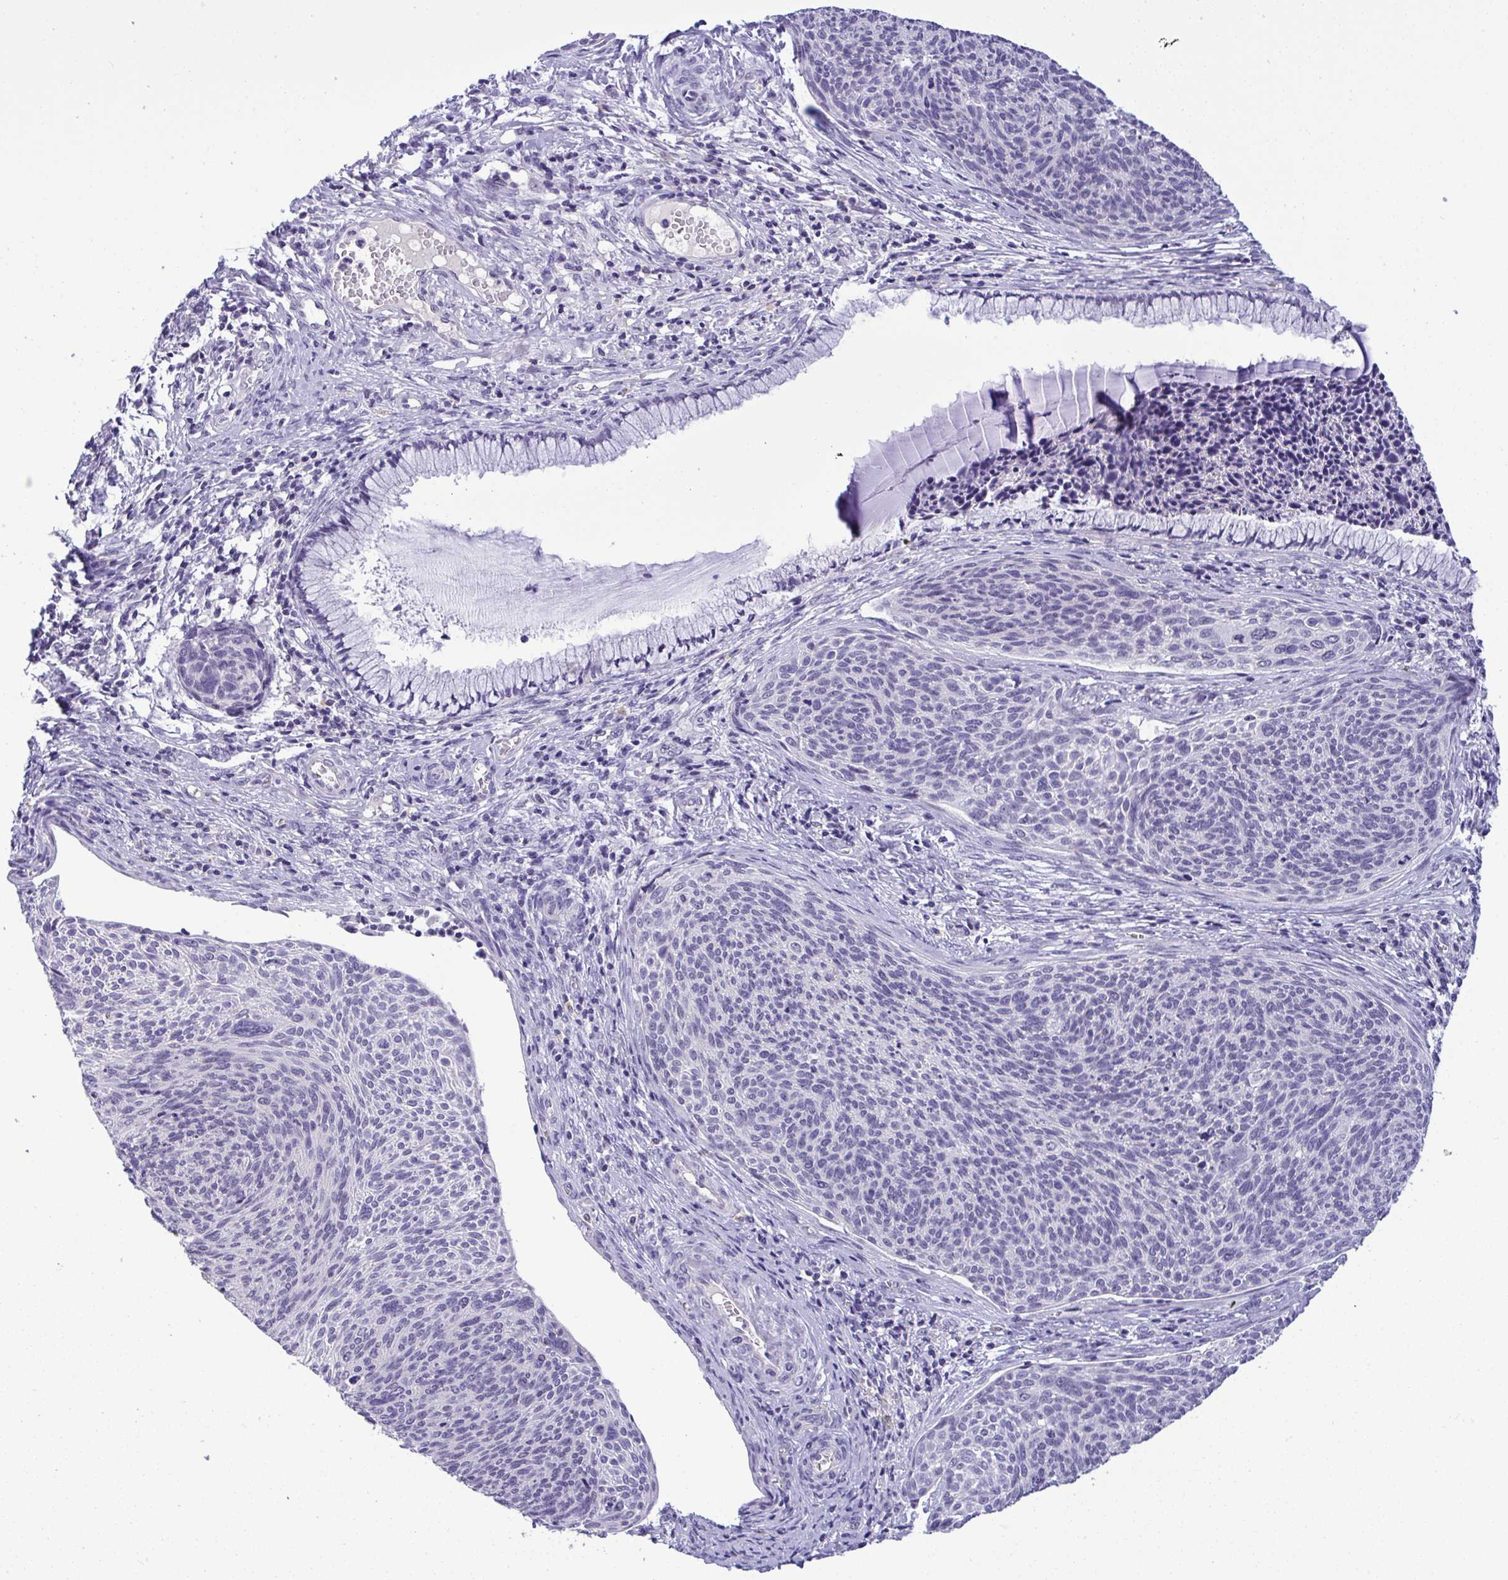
{"staining": {"intensity": "negative", "quantity": "none", "location": "none"}, "tissue": "cervical cancer", "cell_type": "Tumor cells", "image_type": "cancer", "snomed": [{"axis": "morphology", "description": "Squamous cell carcinoma, NOS"}, {"axis": "topography", "description": "Cervix"}], "caption": "Immunohistochemical staining of human cervical squamous cell carcinoma reveals no significant staining in tumor cells.", "gene": "YBX2", "patient": {"sex": "female", "age": 49}}